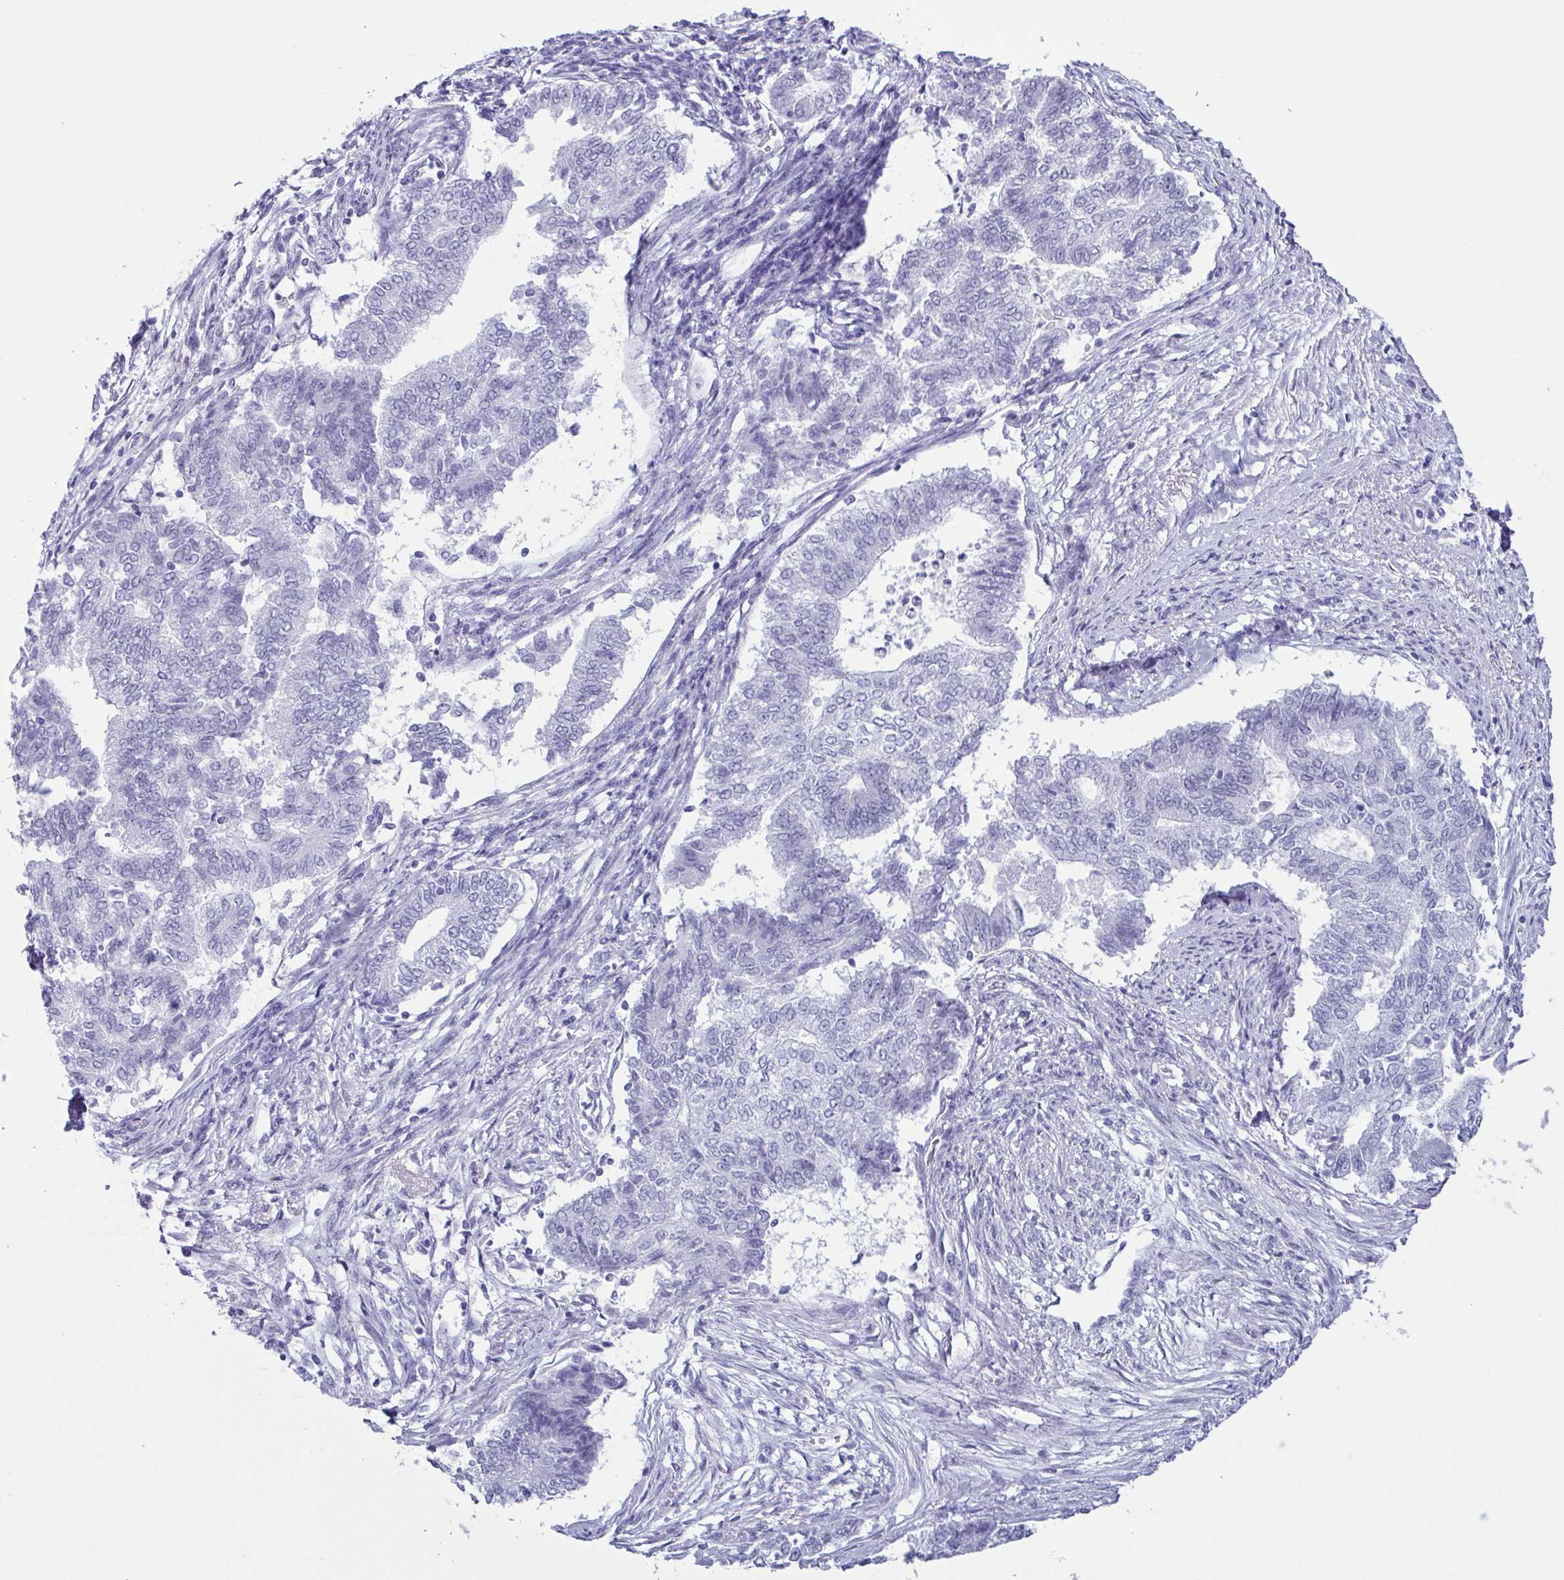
{"staining": {"intensity": "negative", "quantity": "none", "location": "none"}, "tissue": "endometrial cancer", "cell_type": "Tumor cells", "image_type": "cancer", "snomed": [{"axis": "morphology", "description": "Adenocarcinoma, NOS"}, {"axis": "topography", "description": "Endometrium"}], "caption": "Endometrial adenocarcinoma was stained to show a protein in brown. There is no significant expression in tumor cells.", "gene": "SUGP2", "patient": {"sex": "female", "age": 65}}